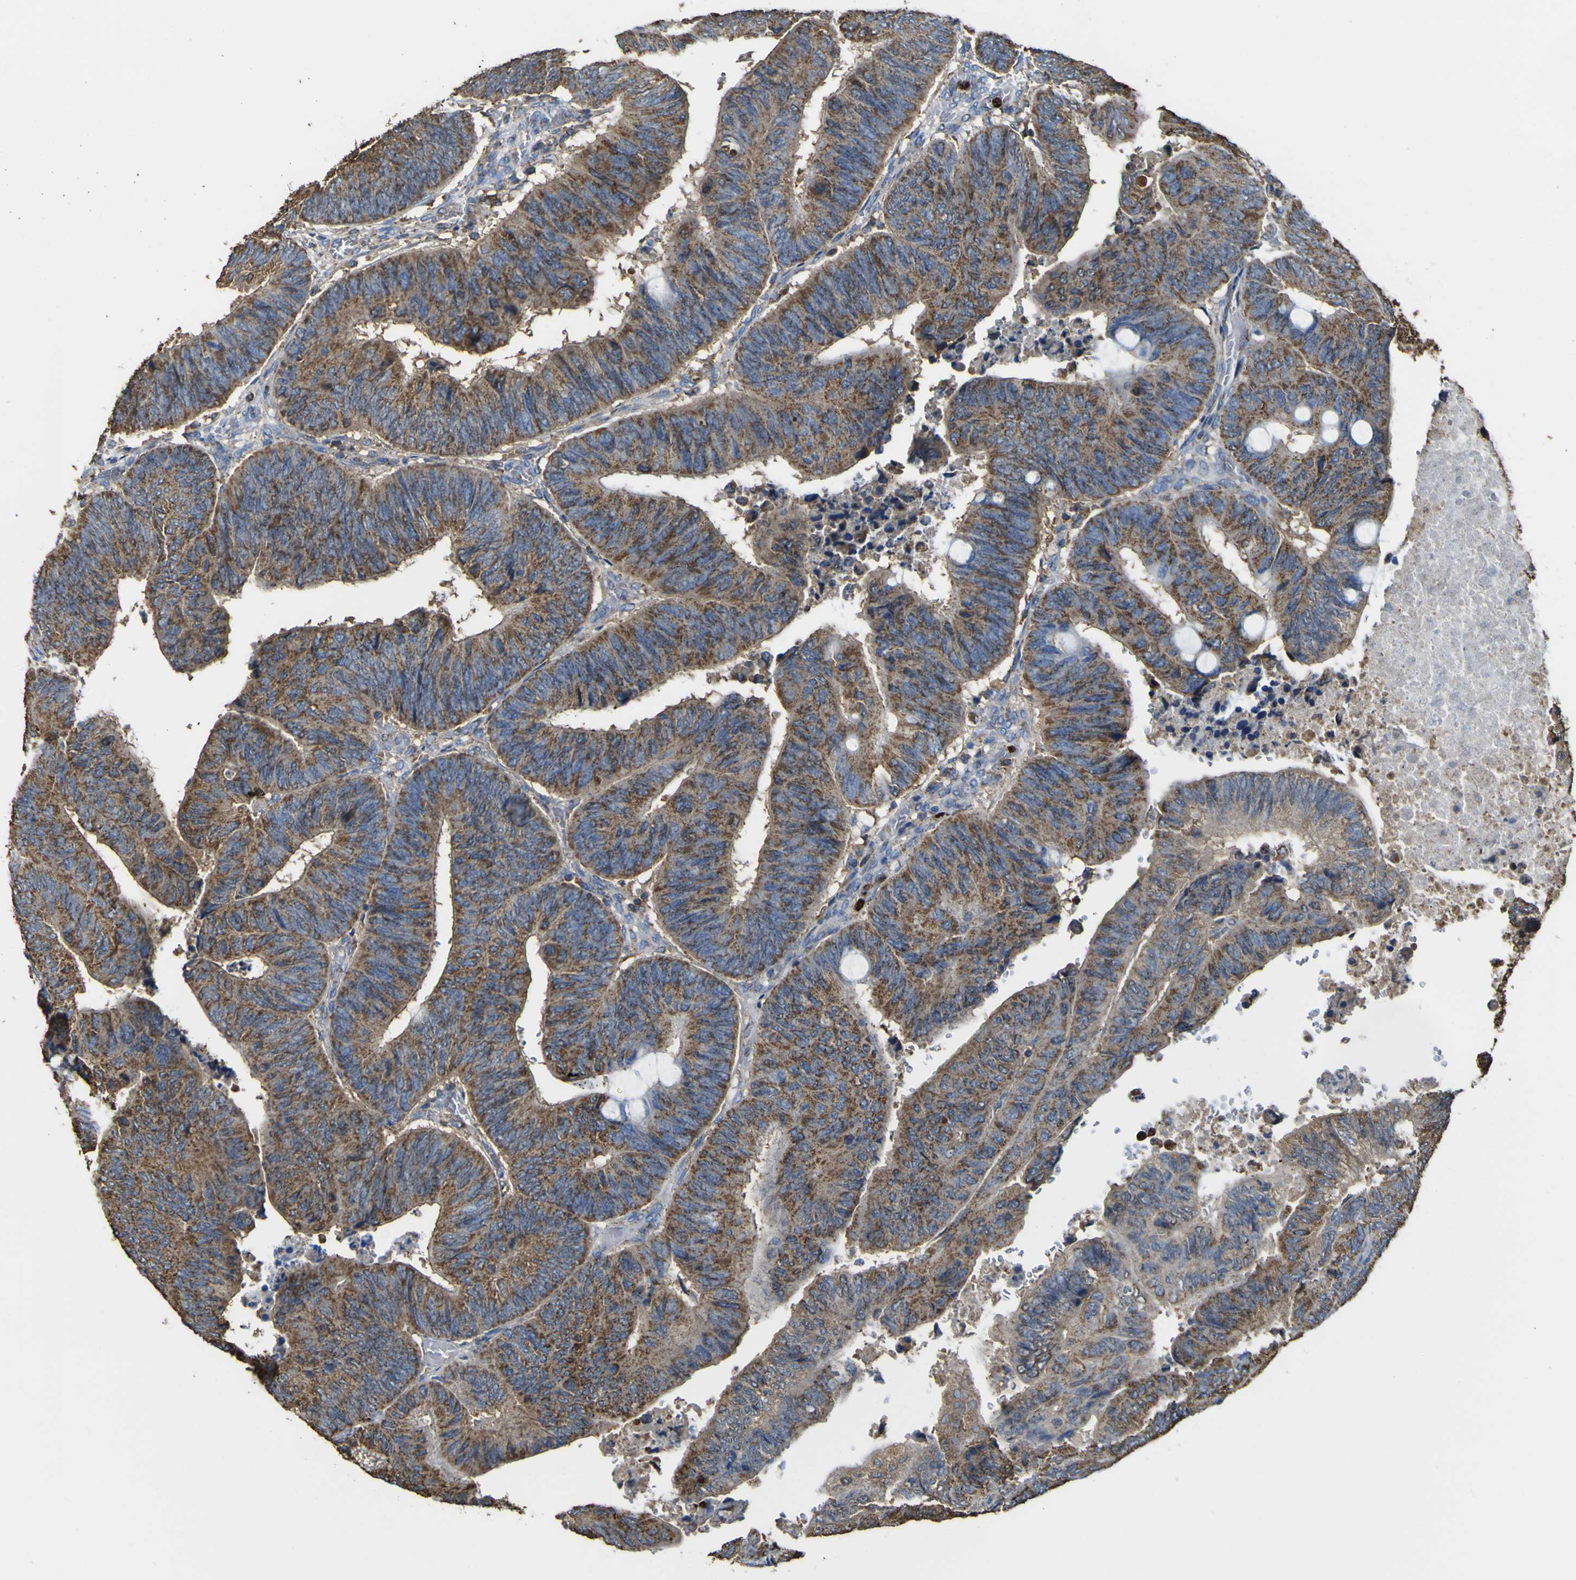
{"staining": {"intensity": "strong", "quantity": ">75%", "location": "cytoplasmic/membranous"}, "tissue": "colorectal cancer", "cell_type": "Tumor cells", "image_type": "cancer", "snomed": [{"axis": "morphology", "description": "Normal tissue, NOS"}, {"axis": "morphology", "description": "Adenocarcinoma, NOS"}, {"axis": "topography", "description": "Rectum"}, {"axis": "topography", "description": "Peripheral nerve tissue"}], "caption": "DAB immunohistochemical staining of colorectal cancer demonstrates strong cytoplasmic/membranous protein positivity in approximately >75% of tumor cells. Nuclei are stained in blue.", "gene": "ACSL3", "patient": {"sex": "male", "age": 92}}